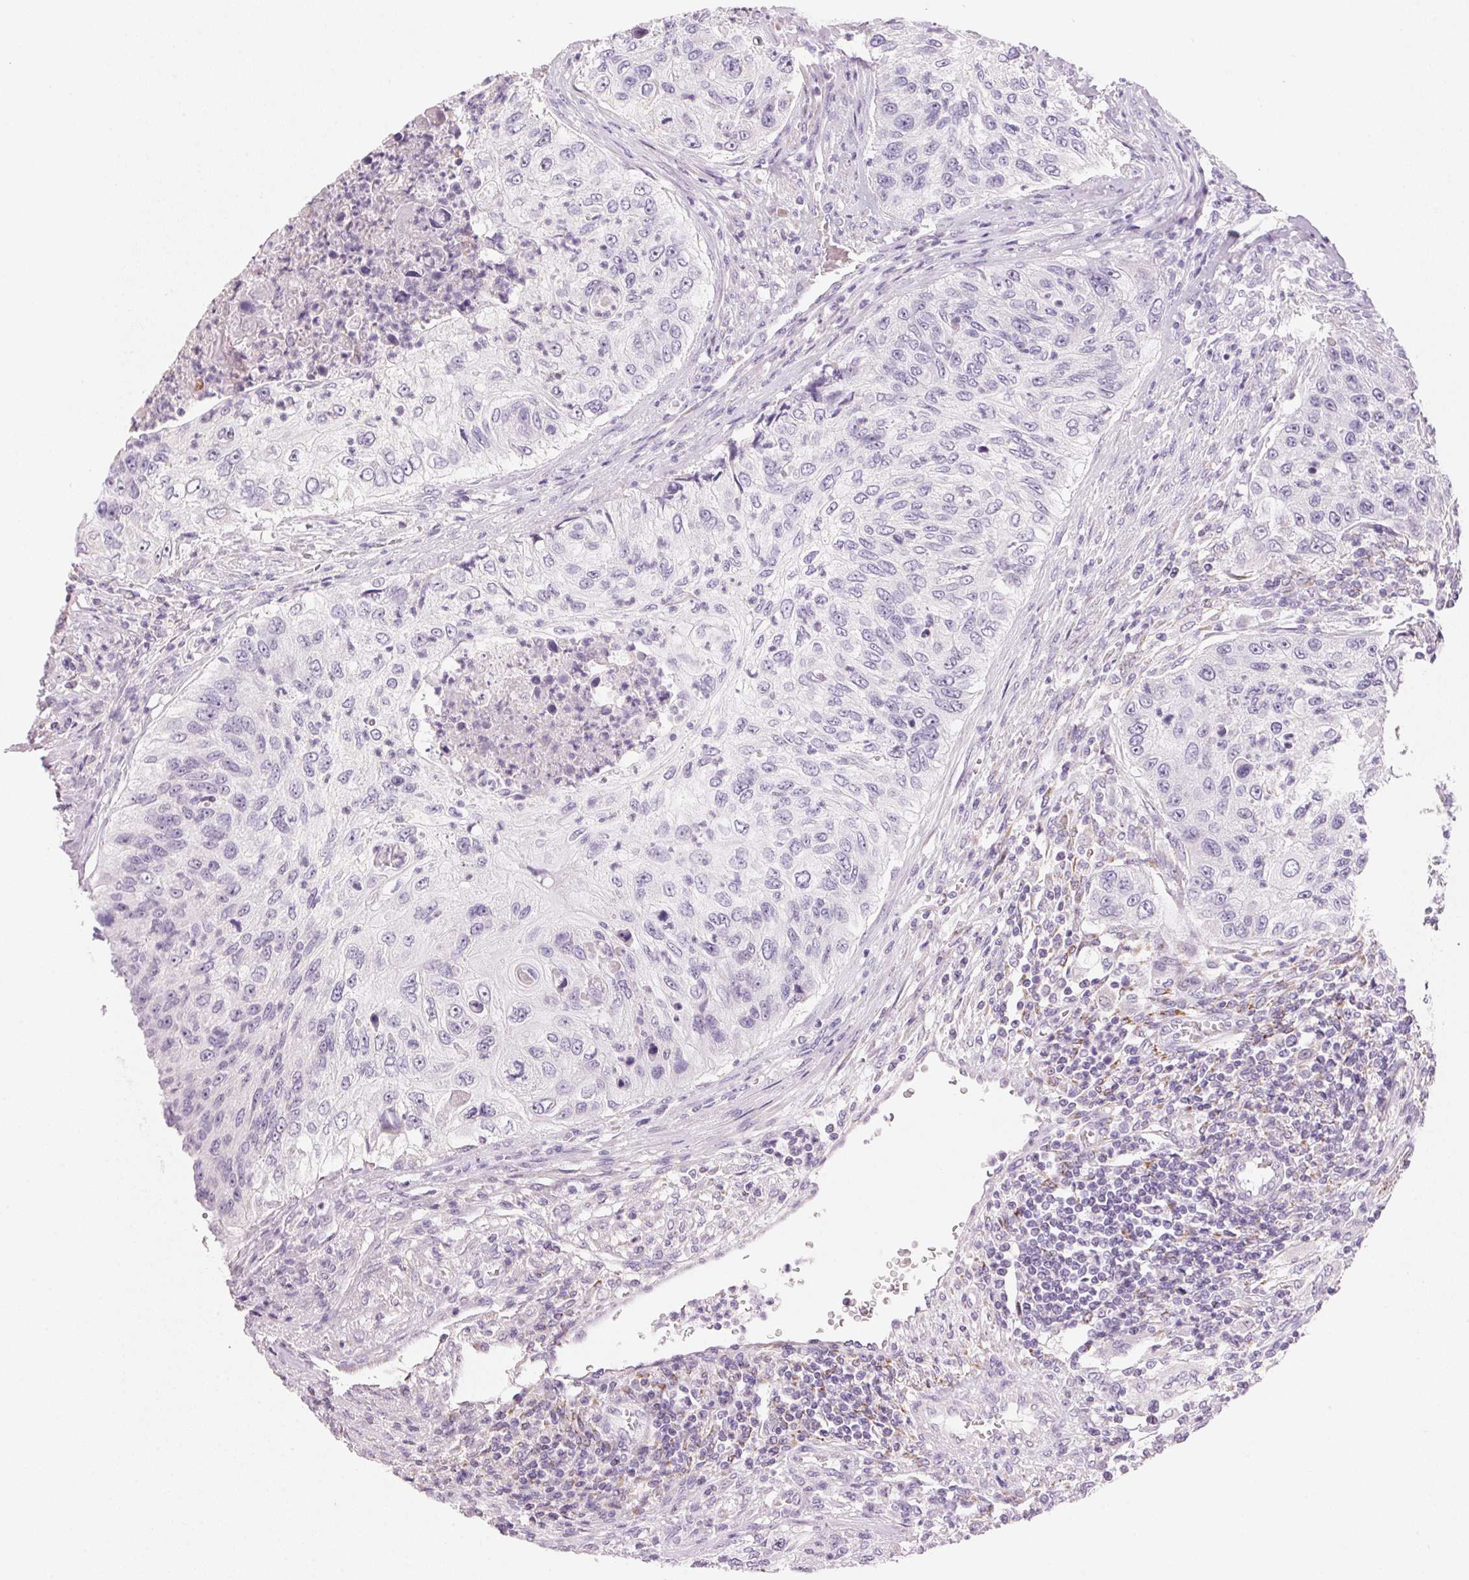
{"staining": {"intensity": "negative", "quantity": "none", "location": "none"}, "tissue": "urothelial cancer", "cell_type": "Tumor cells", "image_type": "cancer", "snomed": [{"axis": "morphology", "description": "Urothelial carcinoma, High grade"}, {"axis": "topography", "description": "Urinary bladder"}], "caption": "There is no significant positivity in tumor cells of urothelial cancer.", "gene": "CYP11B1", "patient": {"sex": "female", "age": 60}}